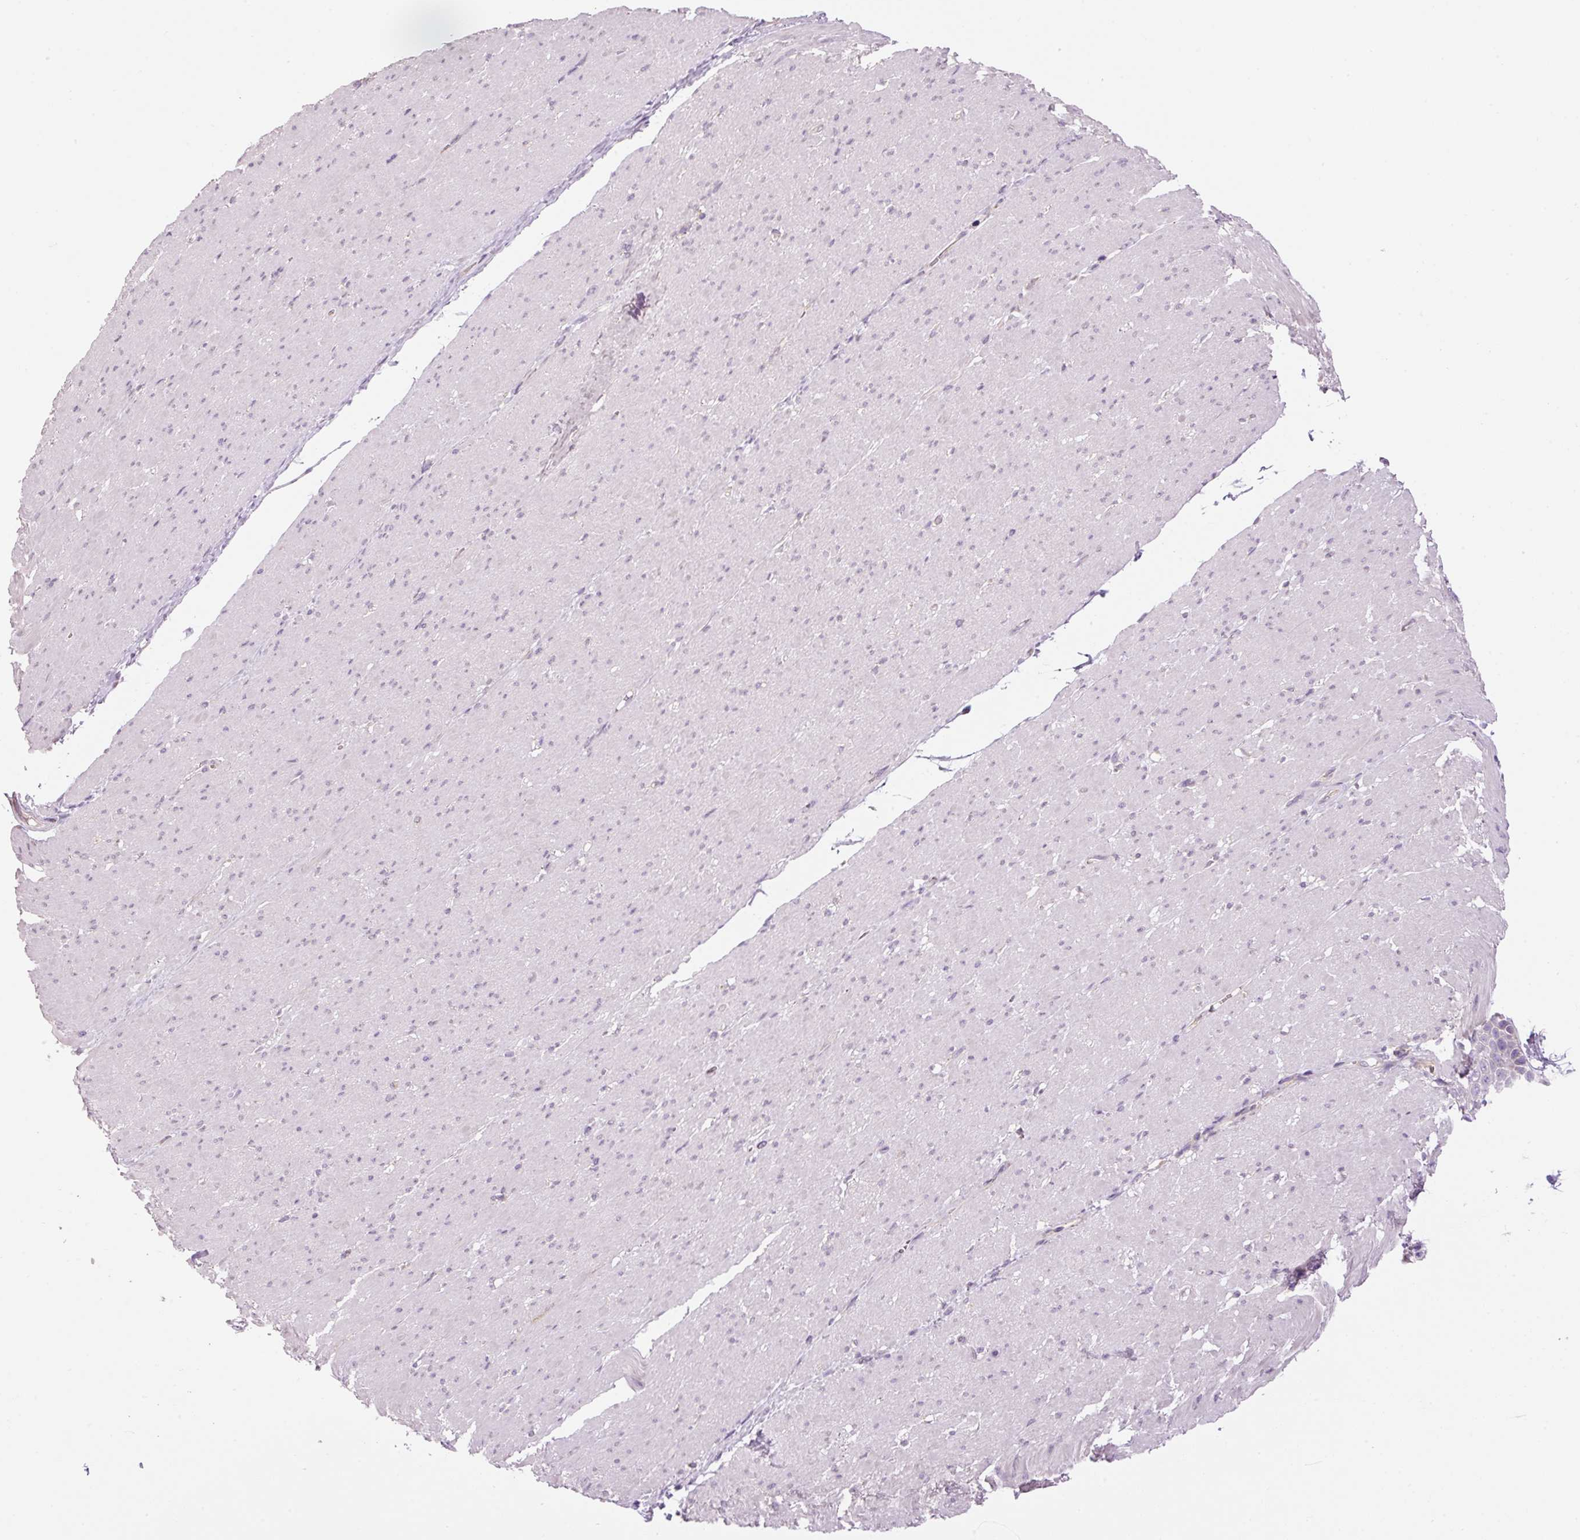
{"staining": {"intensity": "negative", "quantity": "none", "location": "none"}, "tissue": "smooth muscle", "cell_type": "Smooth muscle cells", "image_type": "normal", "snomed": [{"axis": "morphology", "description": "Normal tissue, NOS"}, {"axis": "topography", "description": "Smooth muscle"}, {"axis": "topography", "description": "Rectum"}], "caption": "Immunohistochemistry (IHC) of benign human smooth muscle shows no expression in smooth muscle cells. Nuclei are stained in blue.", "gene": "PNPLA5", "patient": {"sex": "male", "age": 53}}